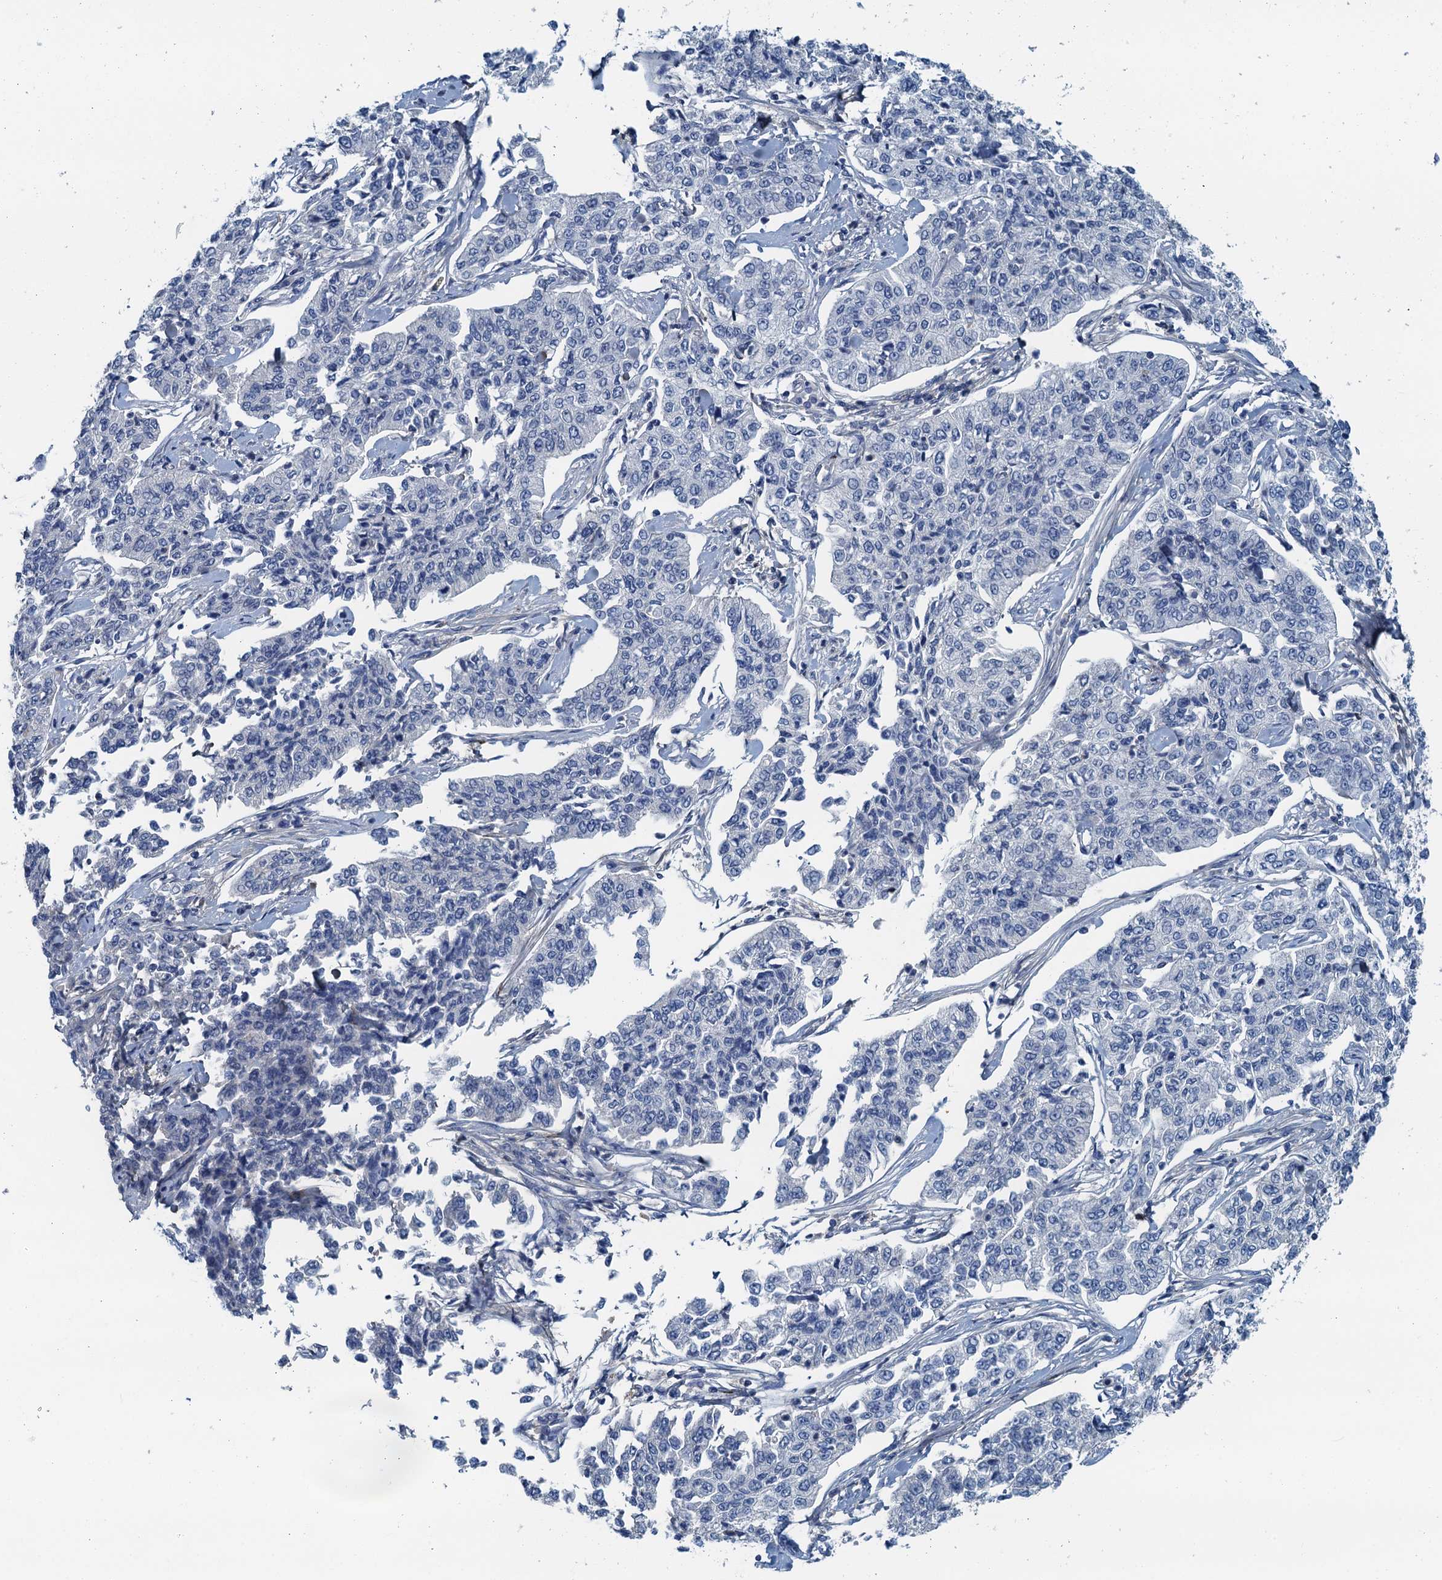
{"staining": {"intensity": "negative", "quantity": "none", "location": "none"}, "tissue": "cervical cancer", "cell_type": "Tumor cells", "image_type": "cancer", "snomed": [{"axis": "morphology", "description": "Squamous cell carcinoma, NOS"}, {"axis": "topography", "description": "Cervix"}], "caption": "Cervical squamous cell carcinoma was stained to show a protein in brown. There is no significant expression in tumor cells.", "gene": "THAP10", "patient": {"sex": "female", "age": 35}}